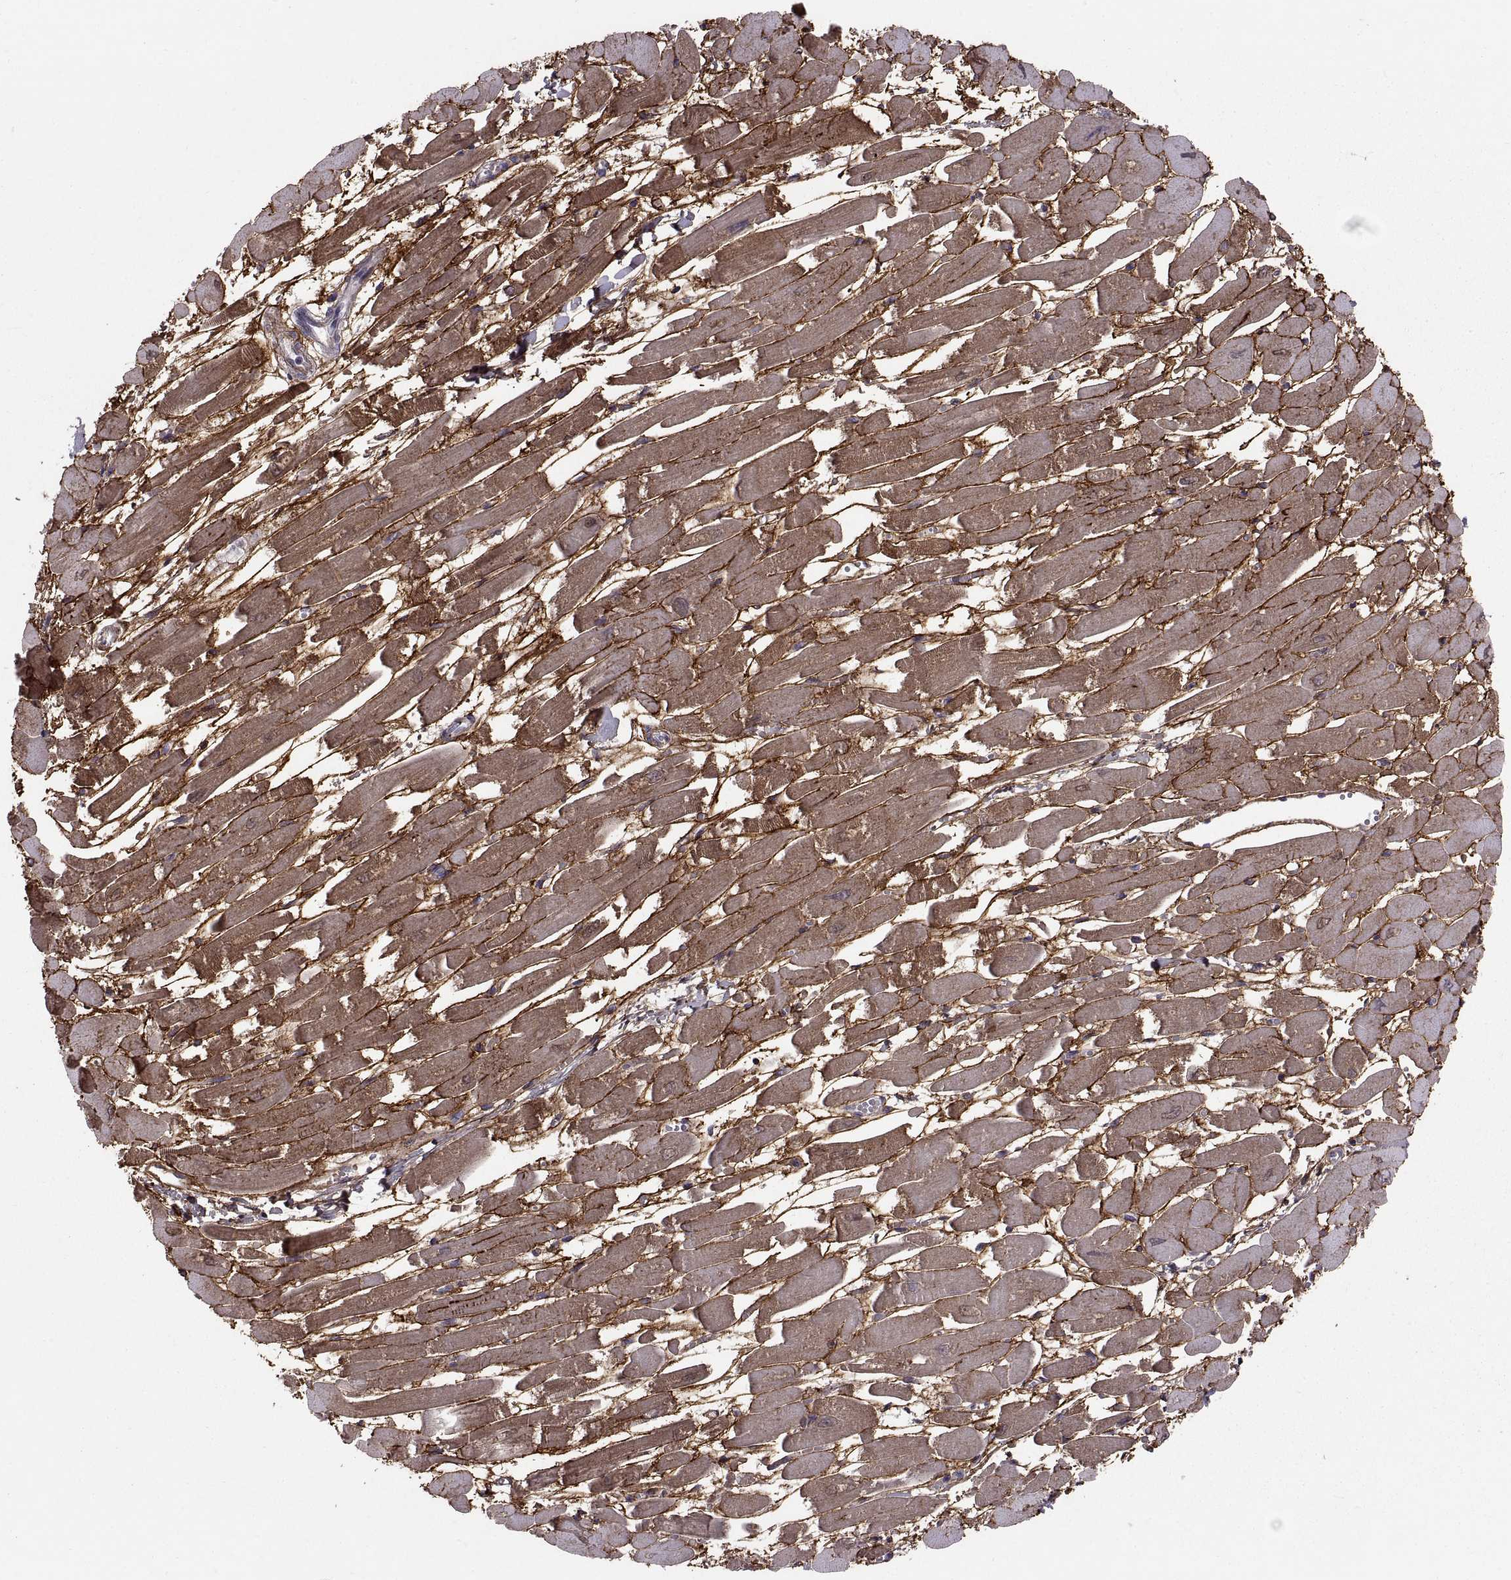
{"staining": {"intensity": "moderate", "quantity": ">75%", "location": "cytoplasmic/membranous"}, "tissue": "heart muscle", "cell_type": "Cardiomyocytes", "image_type": "normal", "snomed": [{"axis": "morphology", "description": "Normal tissue, NOS"}, {"axis": "topography", "description": "Heart"}], "caption": "Immunohistochemical staining of normal heart muscle reveals moderate cytoplasmic/membranous protein staining in about >75% of cardiomyocytes. (Brightfield microscopy of DAB IHC at high magnification).", "gene": "EMILIN2", "patient": {"sex": "female", "age": 52}}